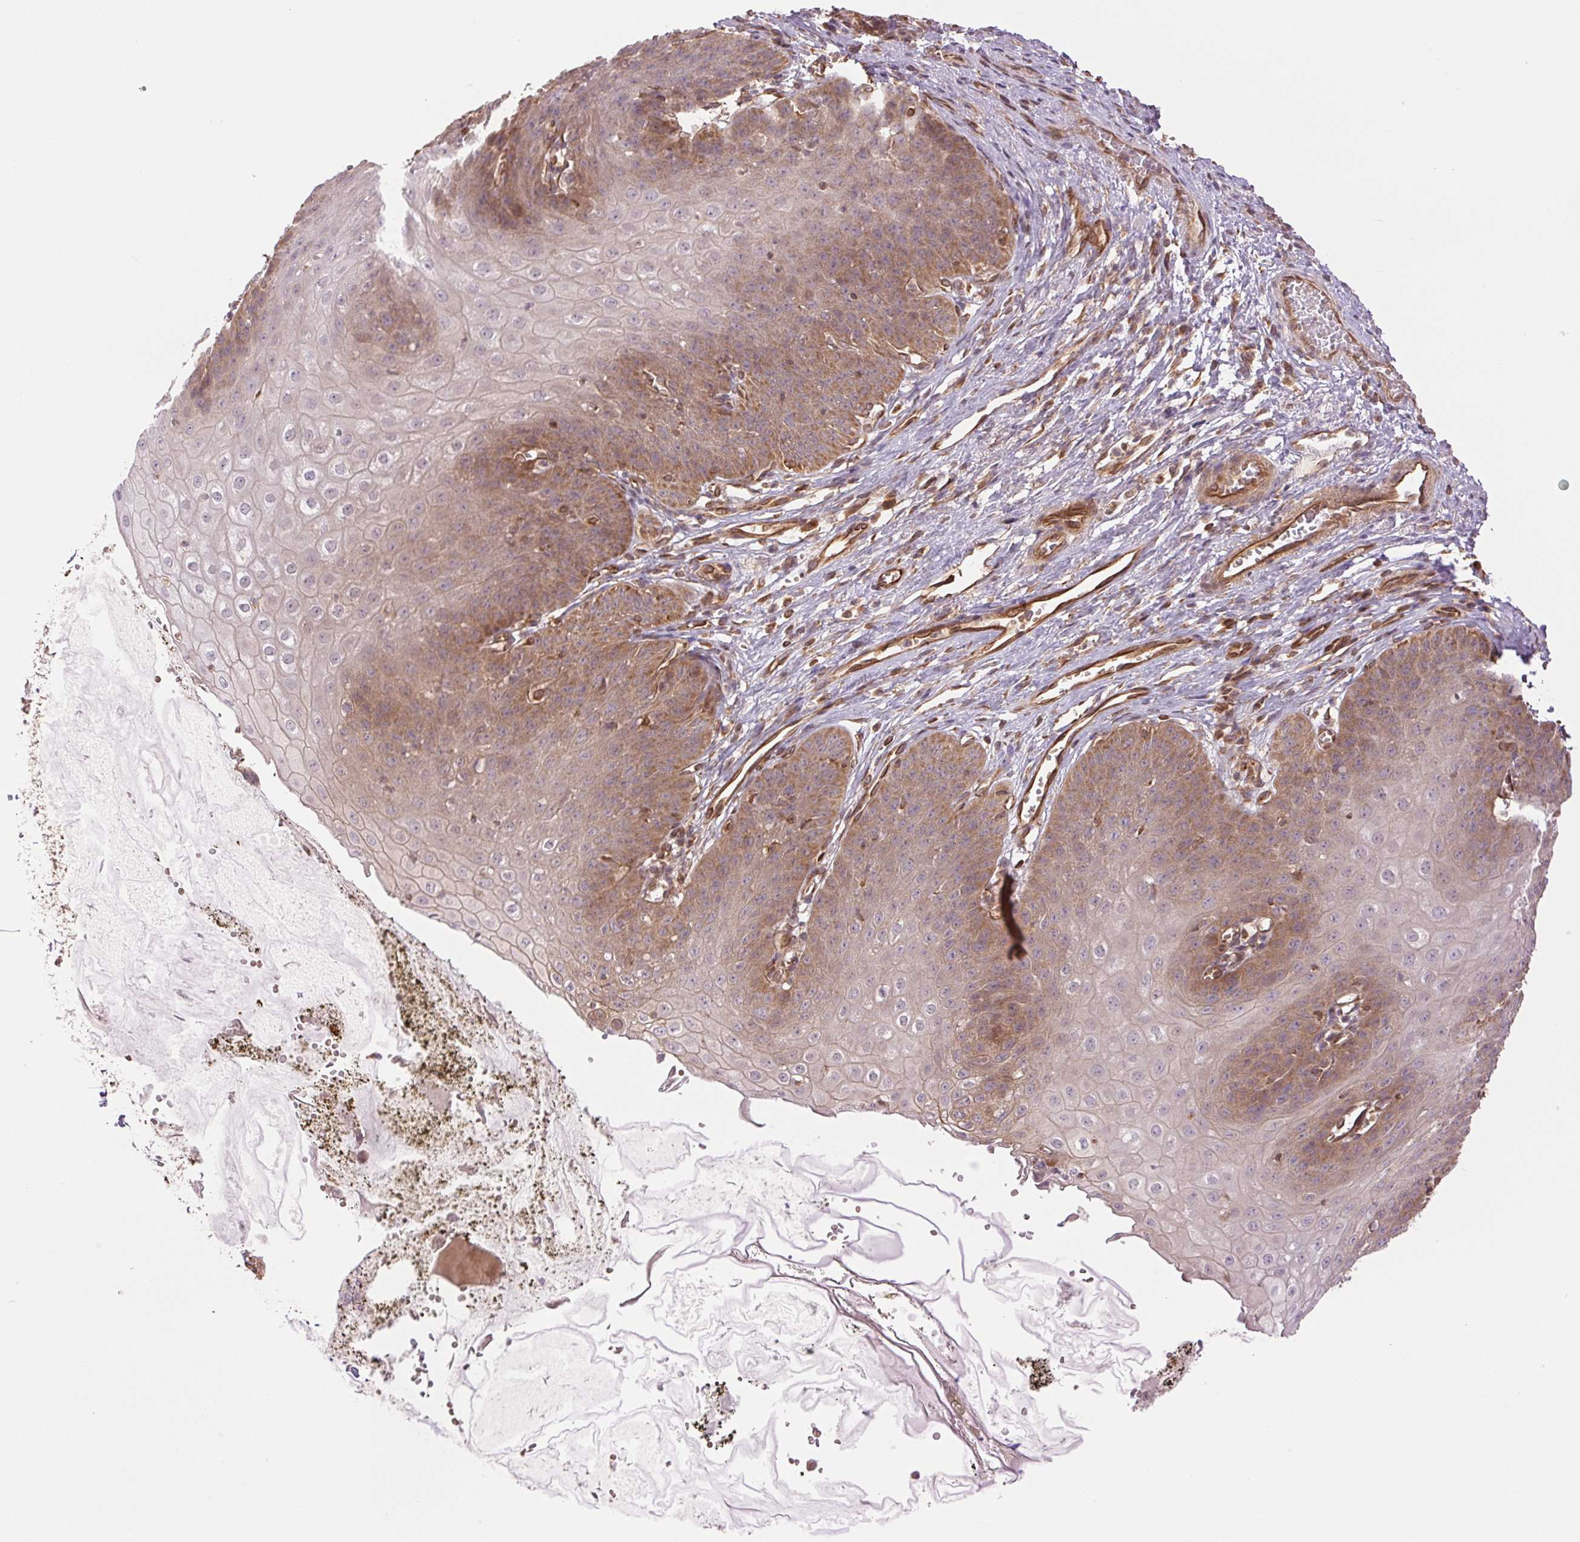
{"staining": {"intensity": "moderate", "quantity": "25%-75%", "location": "cytoplasmic/membranous"}, "tissue": "esophagus", "cell_type": "Squamous epithelial cells", "image_type": "normal", "snomed": [{"axis": "morphology", "description": "Normal tissue, NOS"}, {"axis": "topography", "description": "Esophagus"}], "caption": "Immunohistochemistry micrograph of unremarkable human esophagus stained for a protein (brown), which reveals medium levels of moderate cytoplasmic/membranous positivity in approximately 25%-75% of squamous epithelial cells.", "gene": "STARD7", "patient": {"sex": "male", "age": 71}}